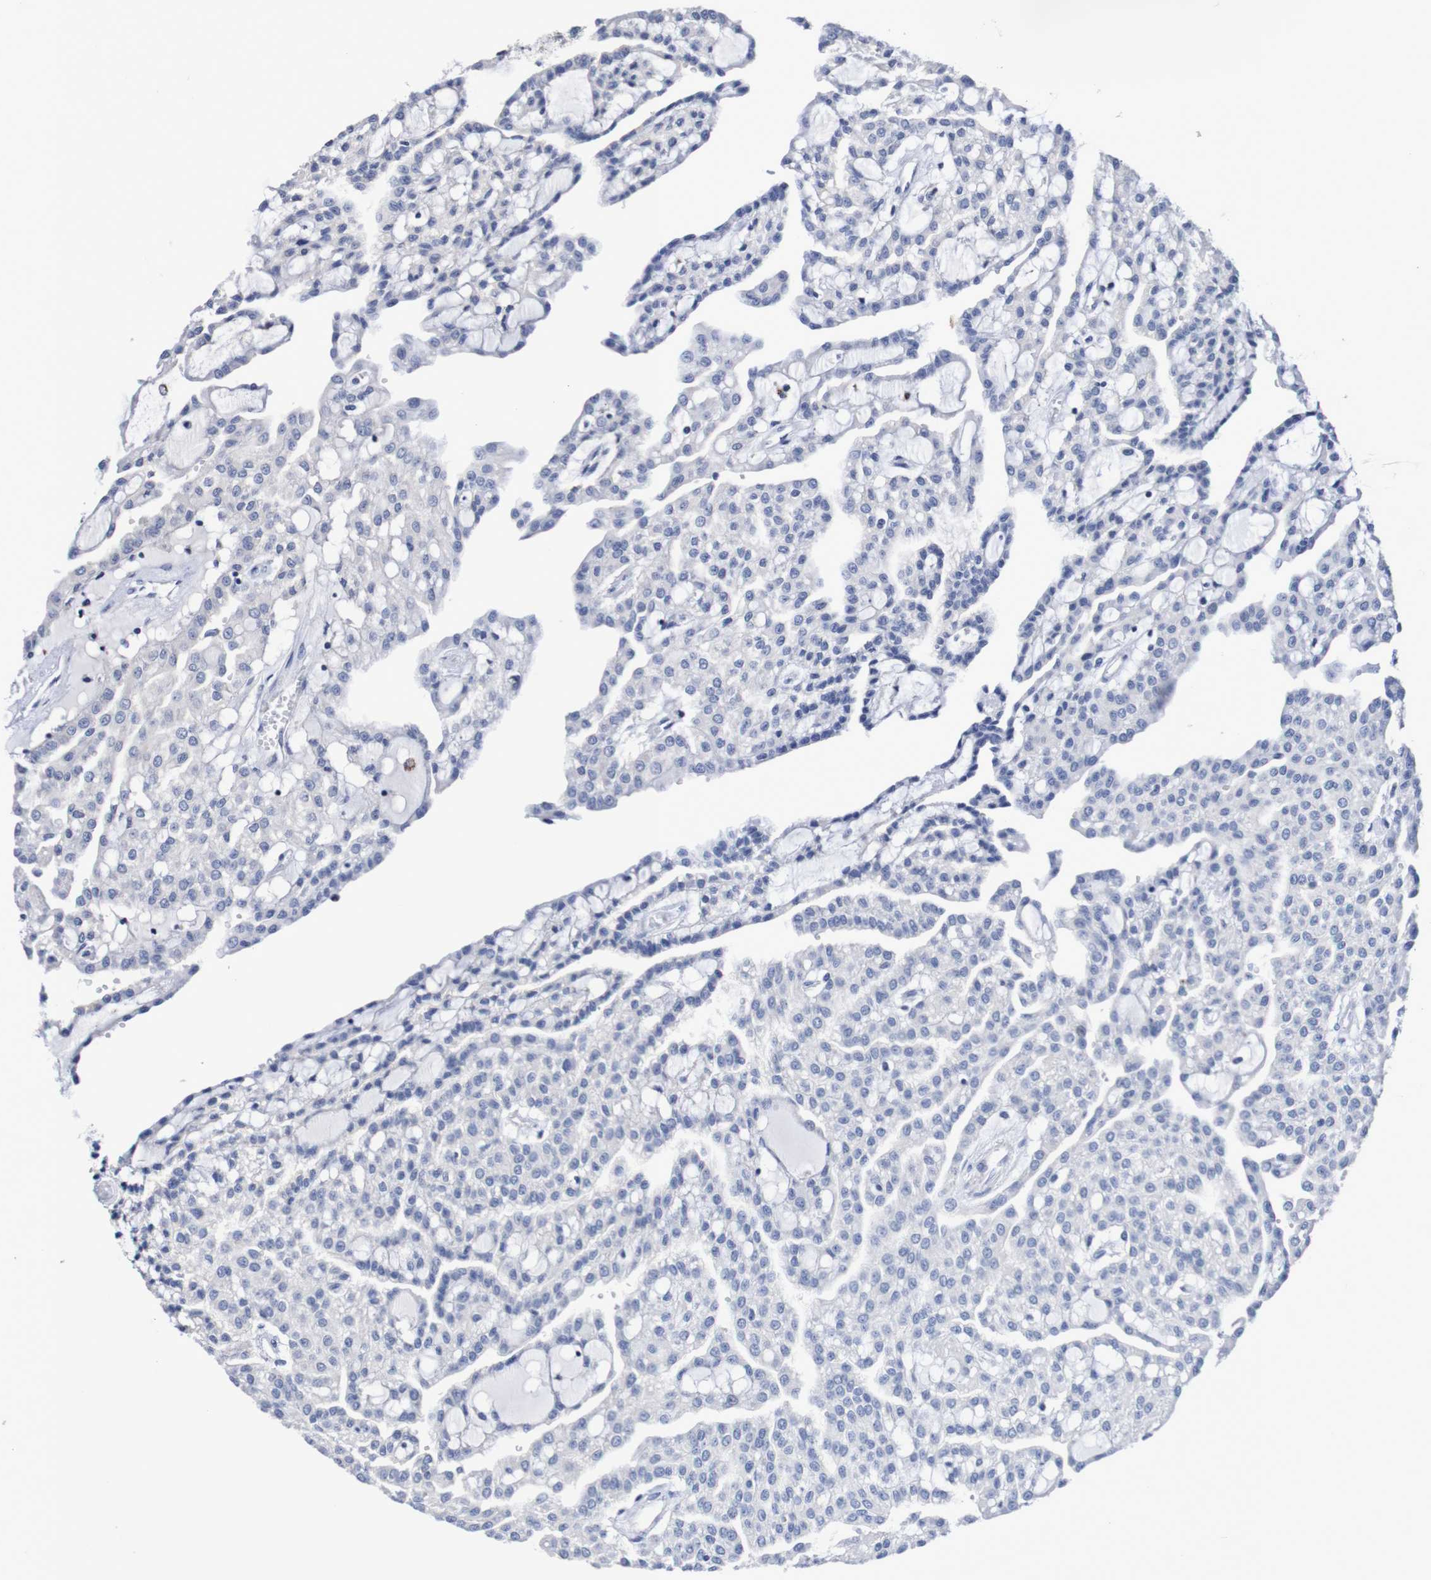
{"staining": {"intensity": "negative", "quantity": "none", "location": "none"}, "tissue": "renal cancer", "cell_type": "Tumor cells", "image_type": "cancer", "snomed": [{"axis": "morphology", "description": "Adenocarcinoma, NOS"}, {"axis": "topography", "description": "Kidney"}], "caption": "A photomicrograph of renal cancer stained for a protein shows no brown staining in tumor cells.", "gene": "ACVR1C", "patient": {"sex": "male", "age": 63}}